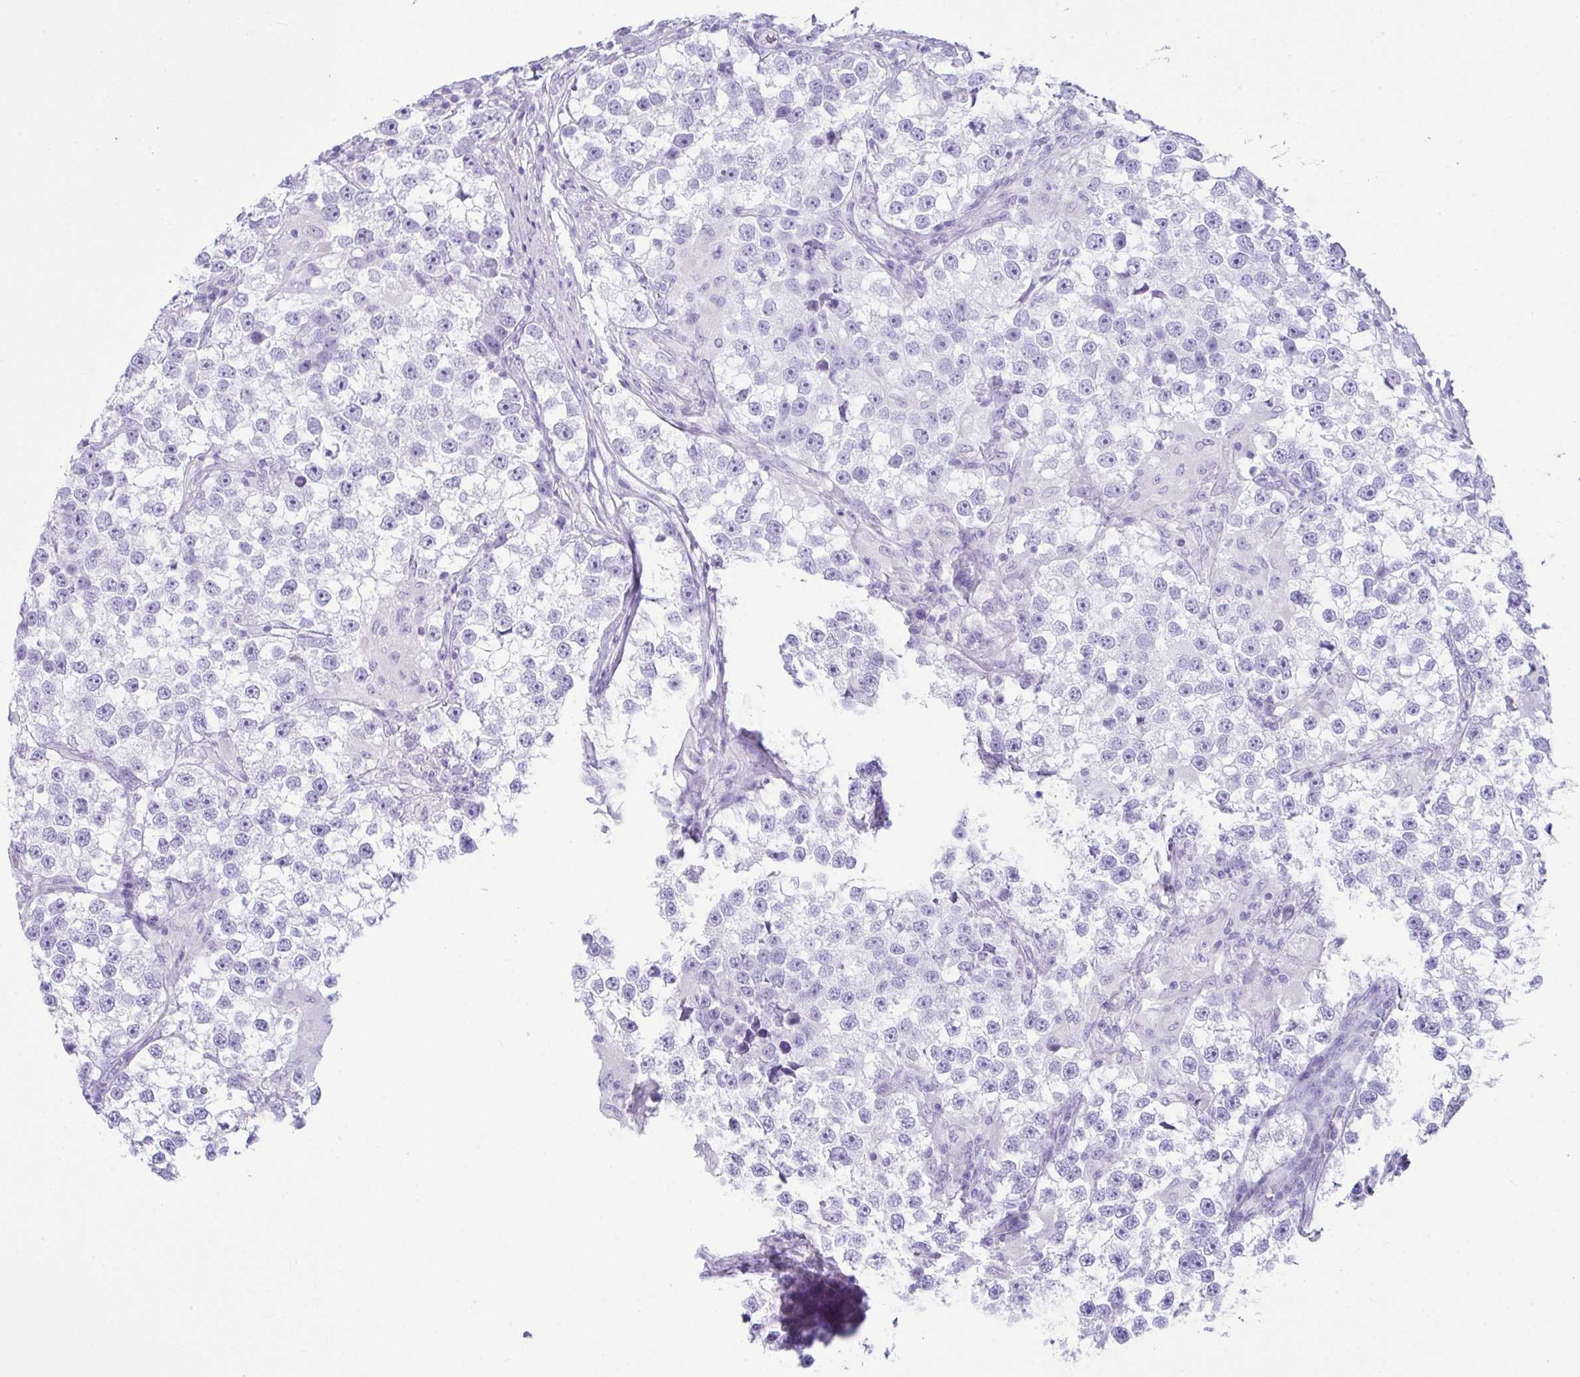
{"staining": {"intensity": "negative", "quantity": "none", "location": "none"}, "tissue": "testis cancer", "cell_type": "Tumor cells", "image_type": "cancer", "snomed": [{"axis": "morphology", "description": "Seminoma, NOS"}, {"axis": "topography", "description": "Testis"}], "caption": "Immunohistochemistry micrograph of neoplastic tissue: testis cancer (seminoma) stained with DAB shows no significant protein expression in tumor cells.", "gene": "LGALS4", "patient": {"sex": "male", "age": 46}}